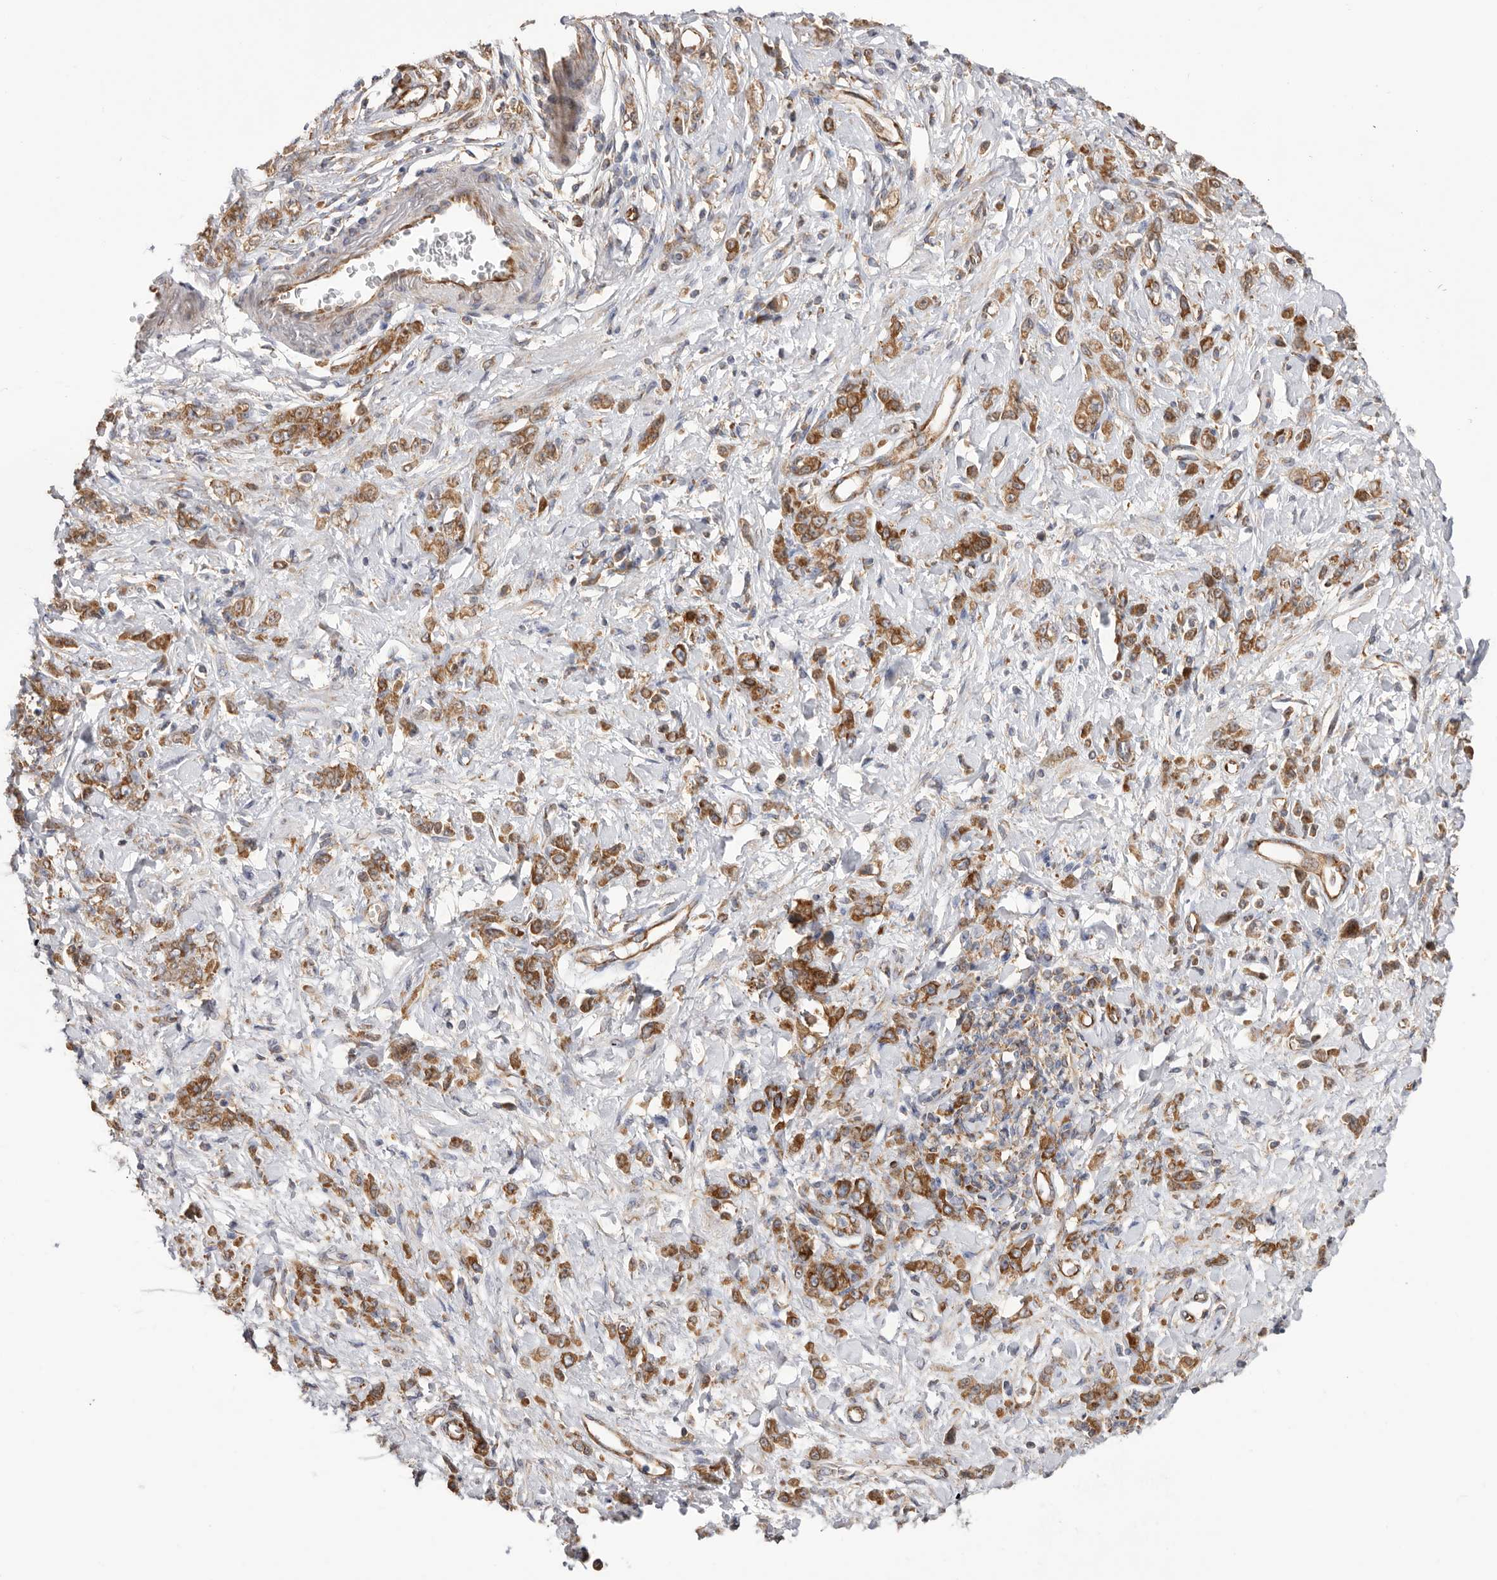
{"staining": {"intensity": "moderate", "quantity": ">75%", "location": "cytoplasmic/membranous"}, "tissue": "stomach cancer", "cell_type": "Tumor cells", "image_type": "cancer", "snomed": [{"axis": "morphology", "description": "Normal tissue, NOS"}, {"axis": "morphology", "description": "Adenocarcinoma, NOS"}, {"axis": "topography", "description": "Stomach"}], "caption": "Immunohistochemical staining of human adenocarcinoma (stomach) reveals medium levels of moderate cytoplasmic/membranous protein expression in approximately >75% of tumor cells.", "gene": "SERBP1", "patient": {"sex": "male", "age": 82}}